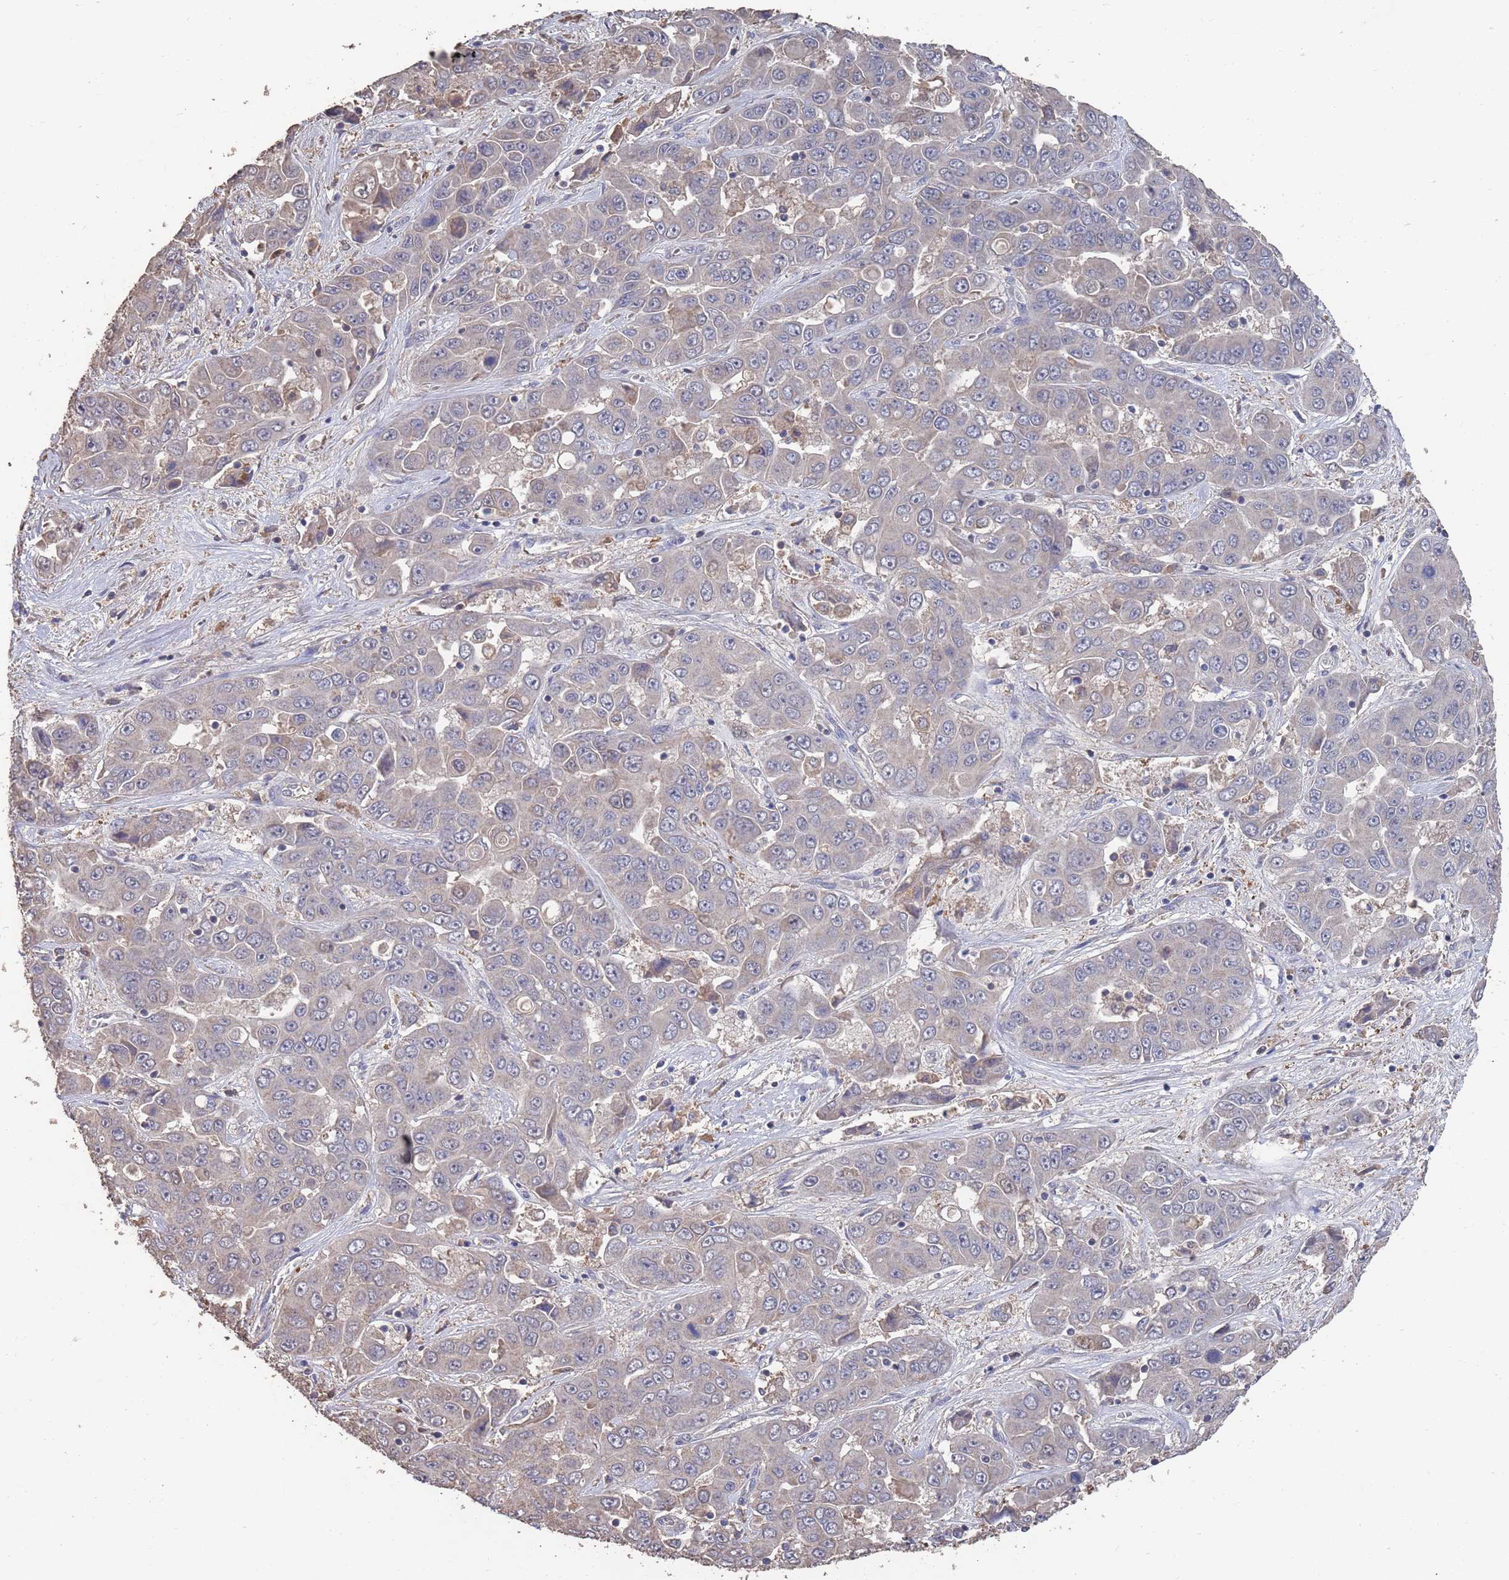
{"staining": {"intensity": "weak", "quantity": "<25%", "location": "cytoplasmic/membranous"}, "tissue": "liver cancer", "cell_type": "Tumor cells", "image_type": "cancer", "snomed": [{"axis": "morphology", "description": "Cholangiocarcinoma"}, {"axis": "topography", "description": "Liver"}], "caption": "Immunohistochemistry photomicrograph of liver cancer stained for a protein (brown), which shows no expression in tumor cells.", "gene": "BTBD18", "patient": {"sex": "female", "age": 52}}